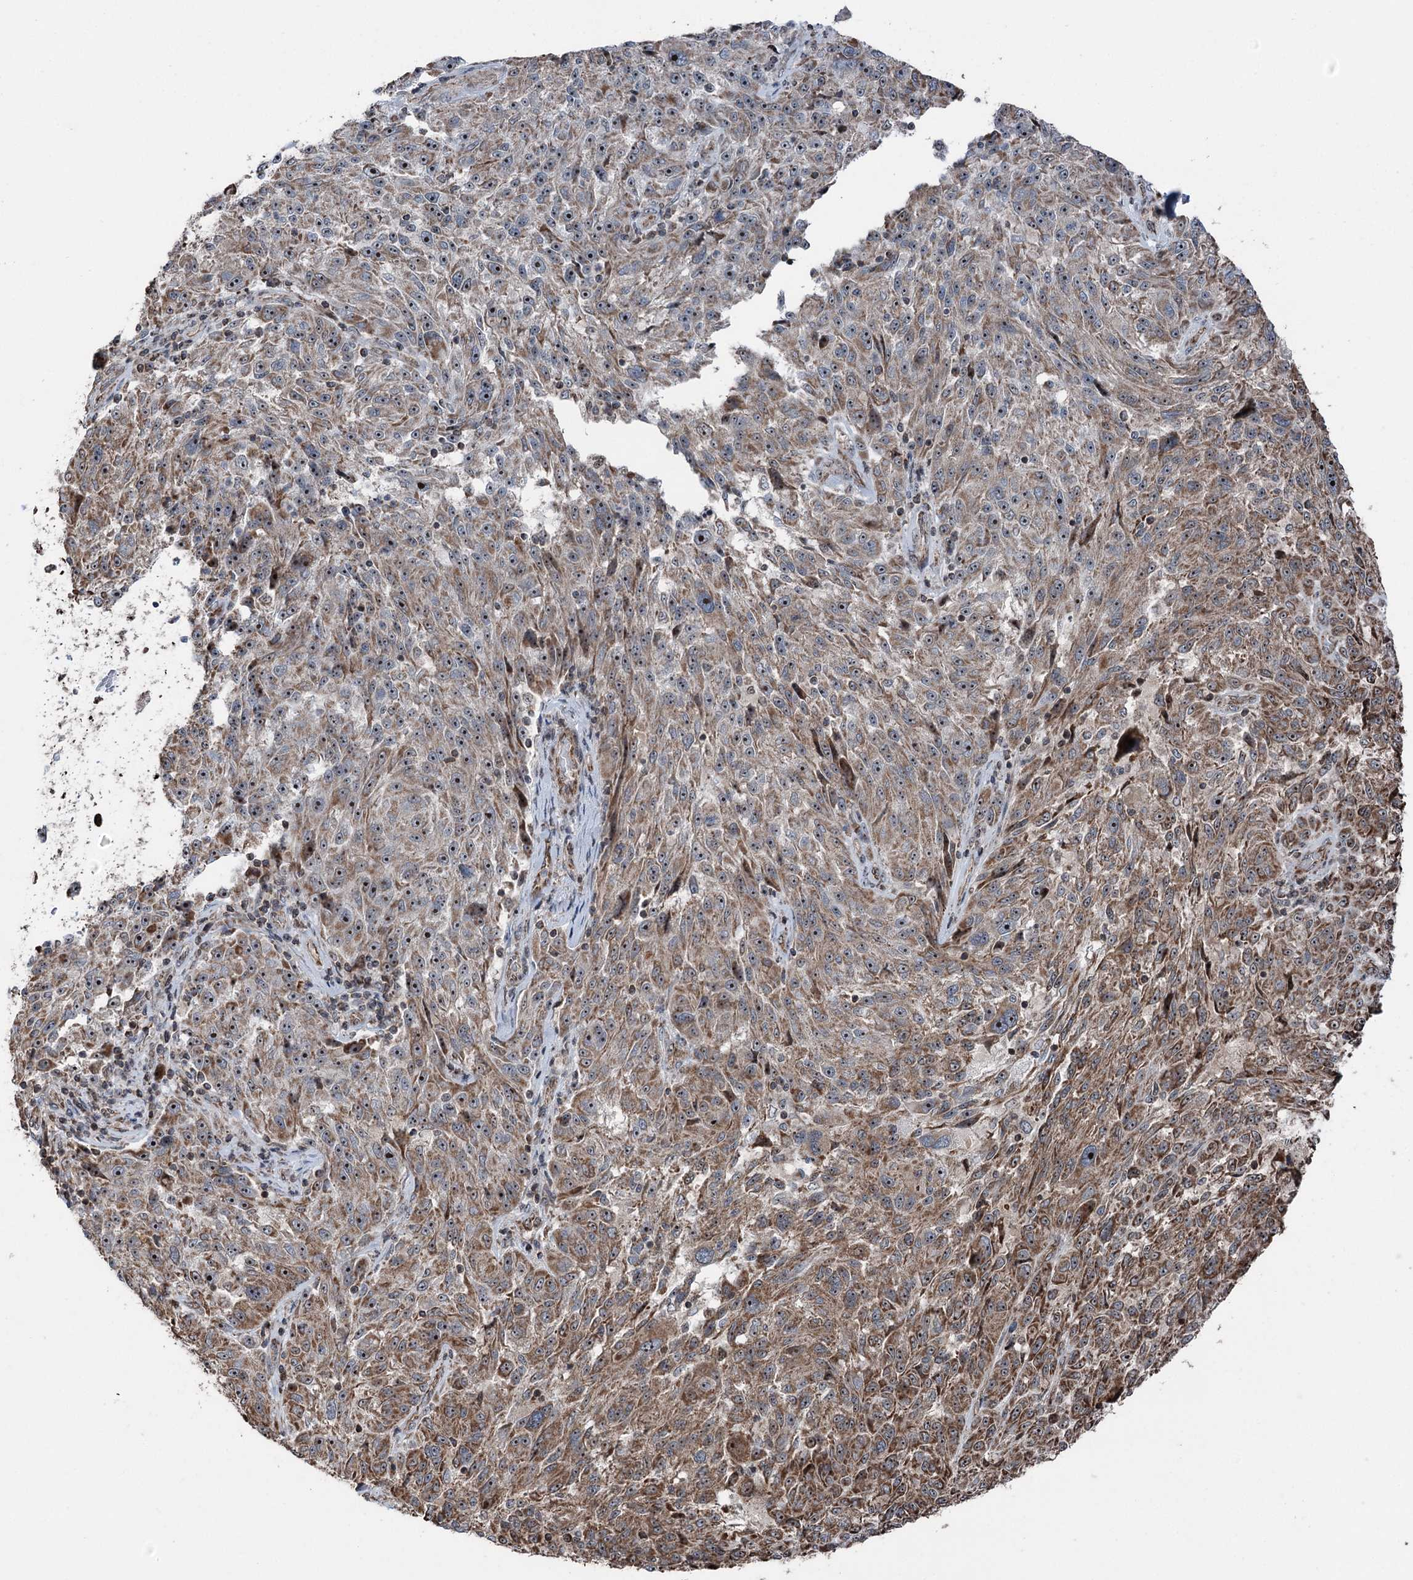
{"staining": {"intensity": "moderate", "quantity": ">75%", "location": "cytoplasmic/membranous,nuclear"}, "tissue": "melanoma", "cell_type": "Tumor cells", "image_type": "cancer", "snomed": [{"axis": "morphology", "description": "Malignant melanoma, NOS"}, {"axis": "topography", "description": "Skin"}], "caption": "Immunohistochemical staining of malignant melanoma displays moderate cytoplasmic/membranous and nuclear protein staining in about >75% of tumor cells. (DAB = brown stain, brightfield microscopy at high magnification).", "gene": "STEEP1", "patient": {"sex": "male", "age": 53}}